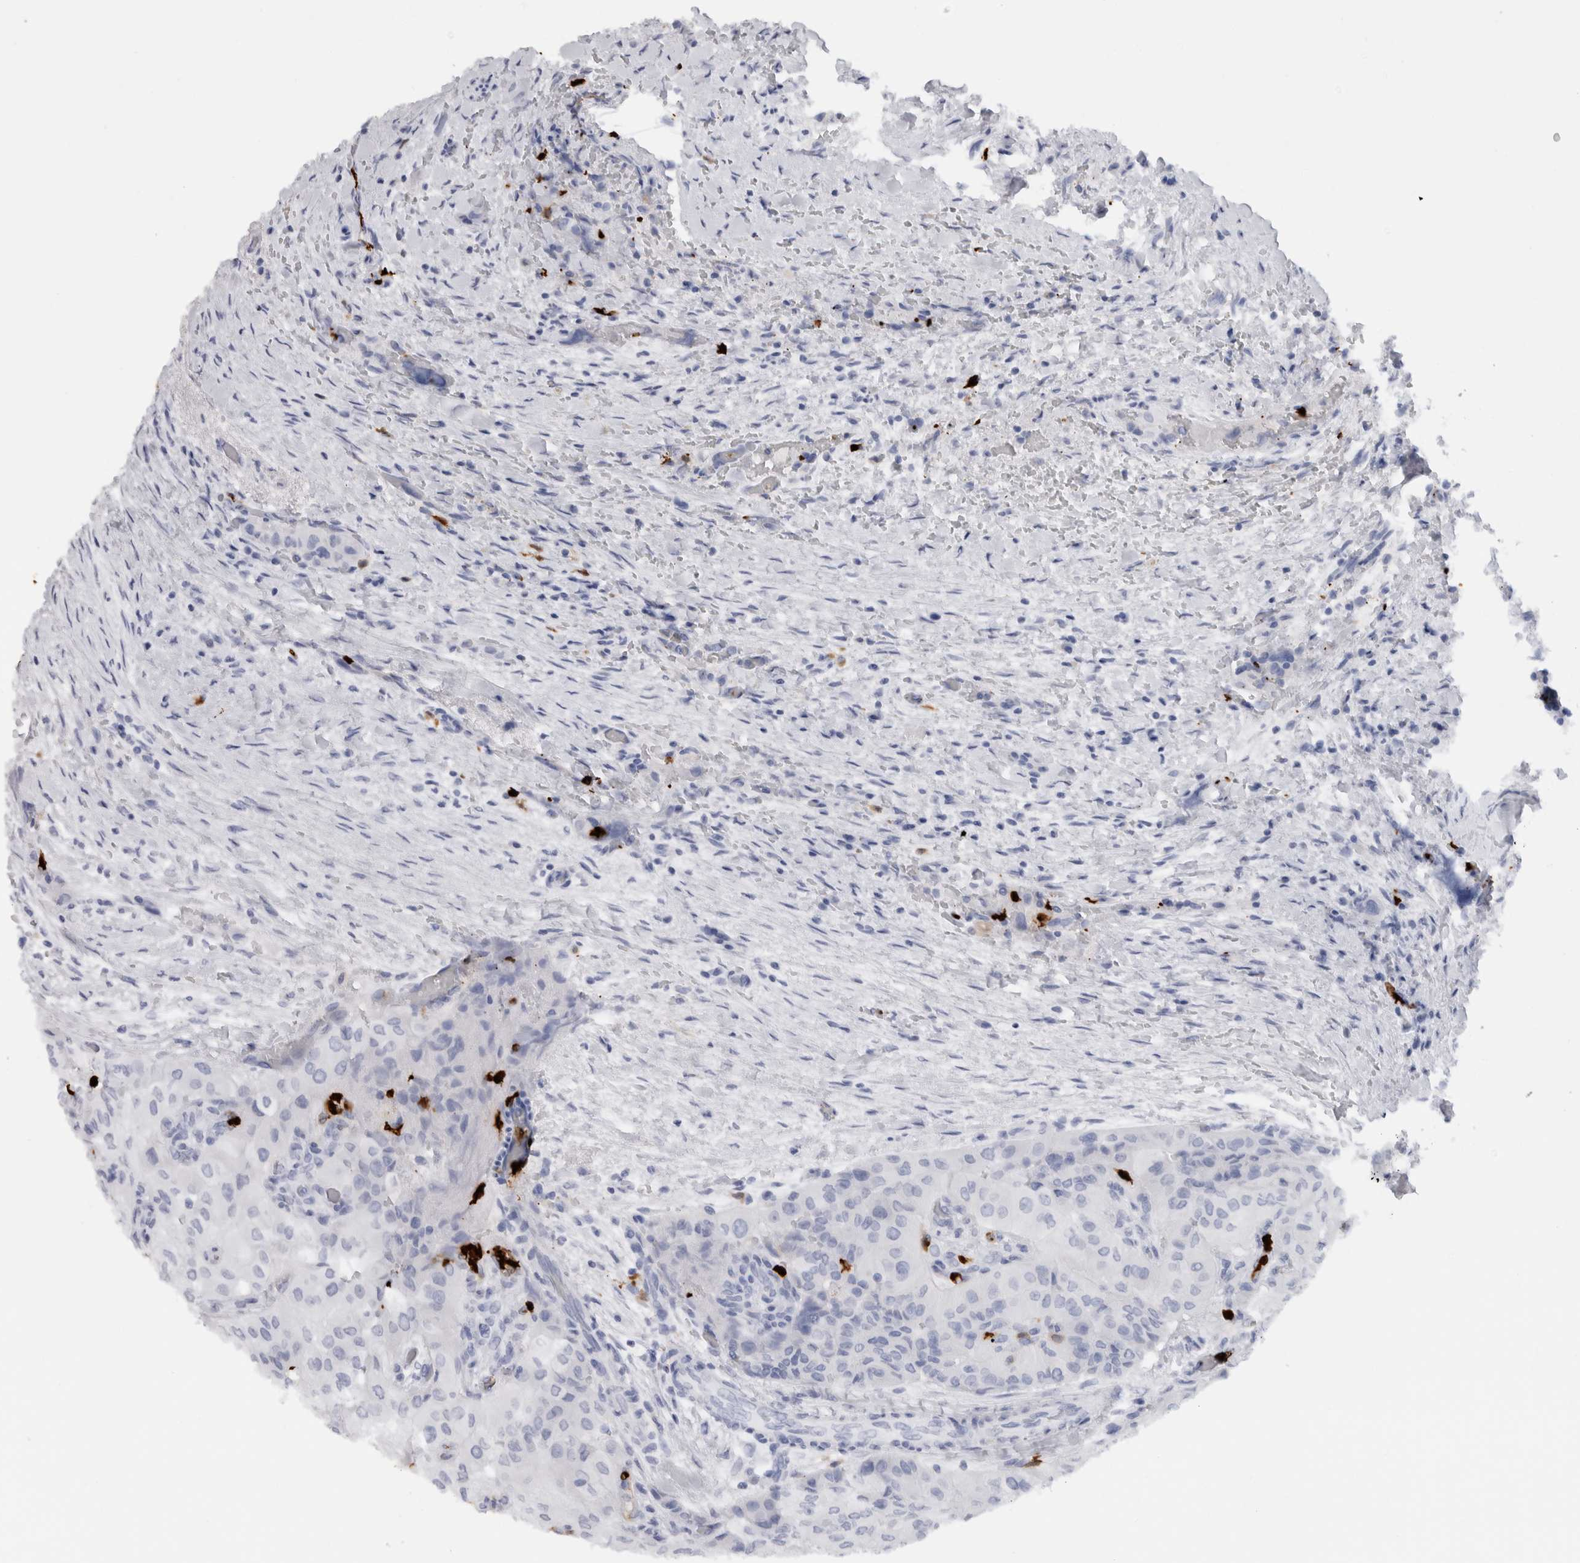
{"staining": {"intensity": "negative", "quantity": "none", "location": "none"}, "tissue": "thyroid cancer", "cell_type": "Tumor cells", "image_type": "cancer", "snomed": [{"axis": "morphology", "description": "Papillary adenocarcinoma, NOS"}, {"axis": "topography", "description": "Thyroid gland"}], "caption": "There is no significant staining in tumor cells of thyroid papillary adenocarcinoma.", "gene": "S100A8", "patient": {"sex": "female", "age": 59}}